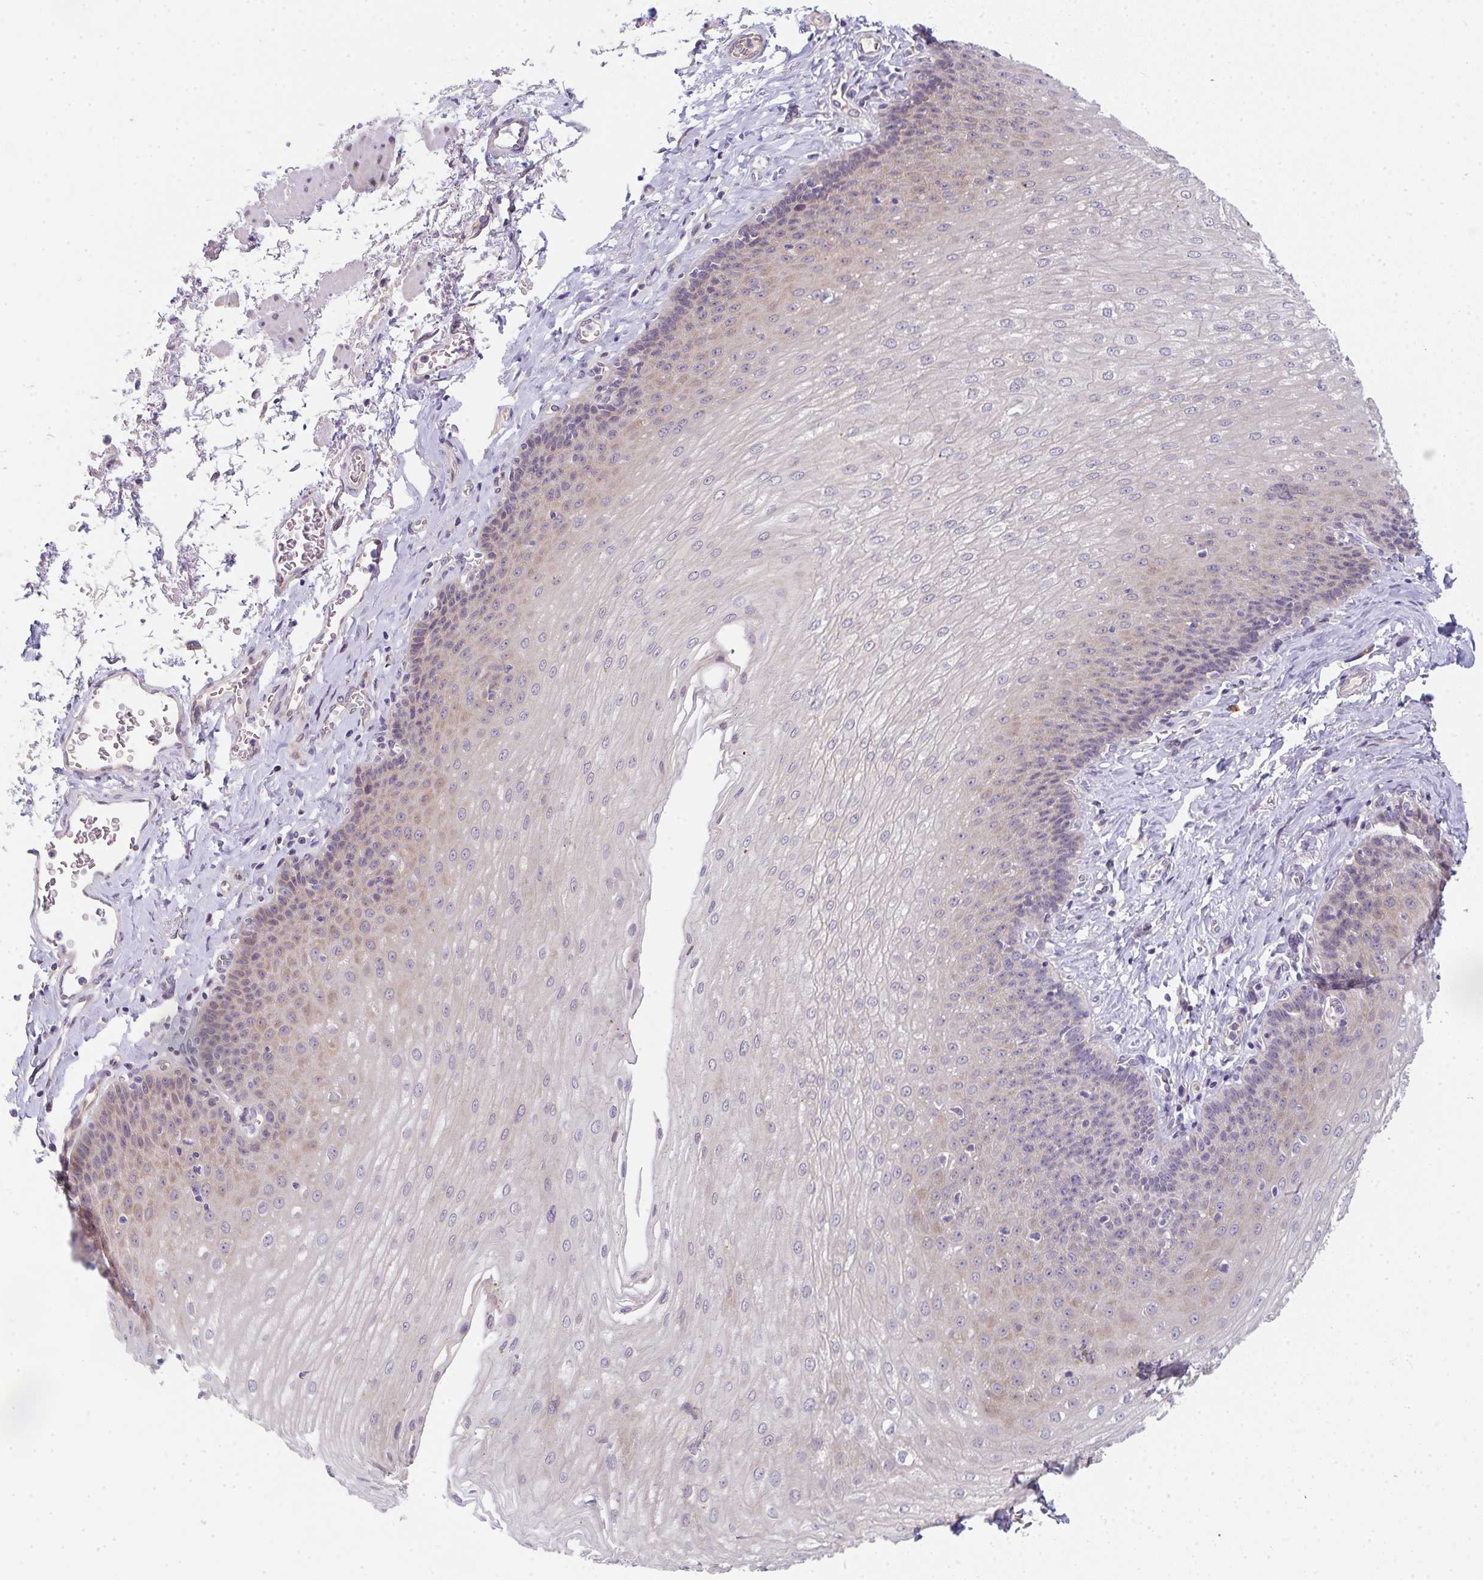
{"staining": {"intensity": "moderate", "quantity": "25%-75%", "location": "cytoplasmic/membranous"}, "tissue": "esophagus", "cell_type": "Squamous epithelial cells", "image_type": "normal", "snomed": [{"axis": "morphology", "description": "Normal tissue, NOS"}, {"axis": "topography", "description": "Esophagus"}], "caption": "A high-resolution photomicrograph shows immunohistochemistry (IHC) staining of normal esophagus, which displays moderate cytoplasmic/membranous positivity in approximately 25%-75% of squamous epithelial cells. (DAB (3,3'-diaminobenzidine) IHC with brightfield microscopy, high magnification).", "gene": "TNFRSF10A", "patient": {"sex": "female", "age": 81}}